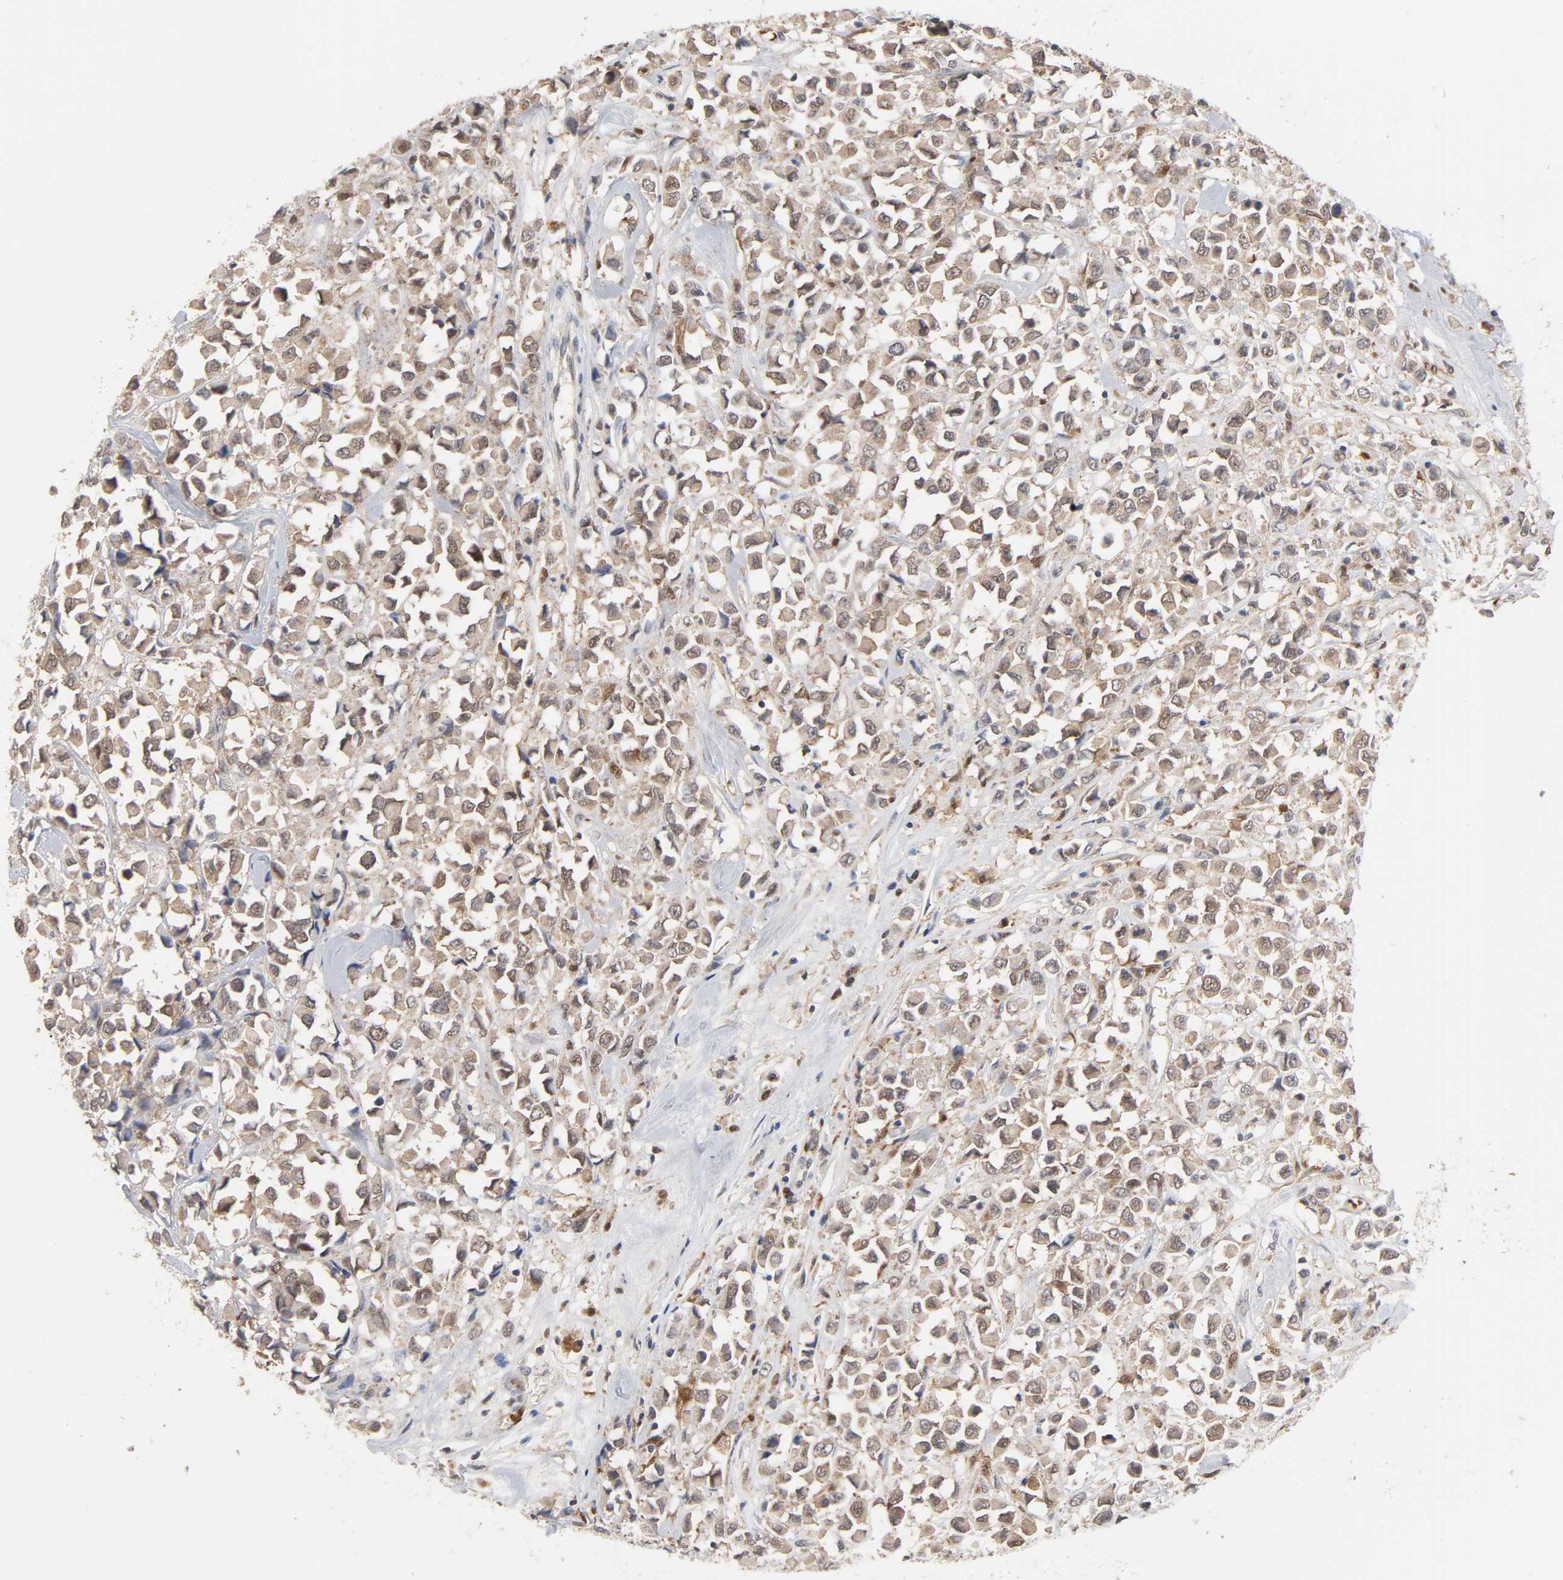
{"staining": {"intensity": "moderate", "quantity": ">75%", "location": "cytoplasmic/membranous"}, "tissue": "breast cancer", "cell_type": "Tumor cells", "image_type": "cancer", "snomed": [{"axis": "morphology", "description": "Duct carcinoma"}, {"axis": "topography", "description": "Breast"}], "caption": "An image of infiltrating ductal carcinoma (breast) stained for a protein reveals moderate cytoplasmic/membranous brown staining in tumor cells.", "gene": "PRDX1", "patient": {"sex": "female", "age": 61}}